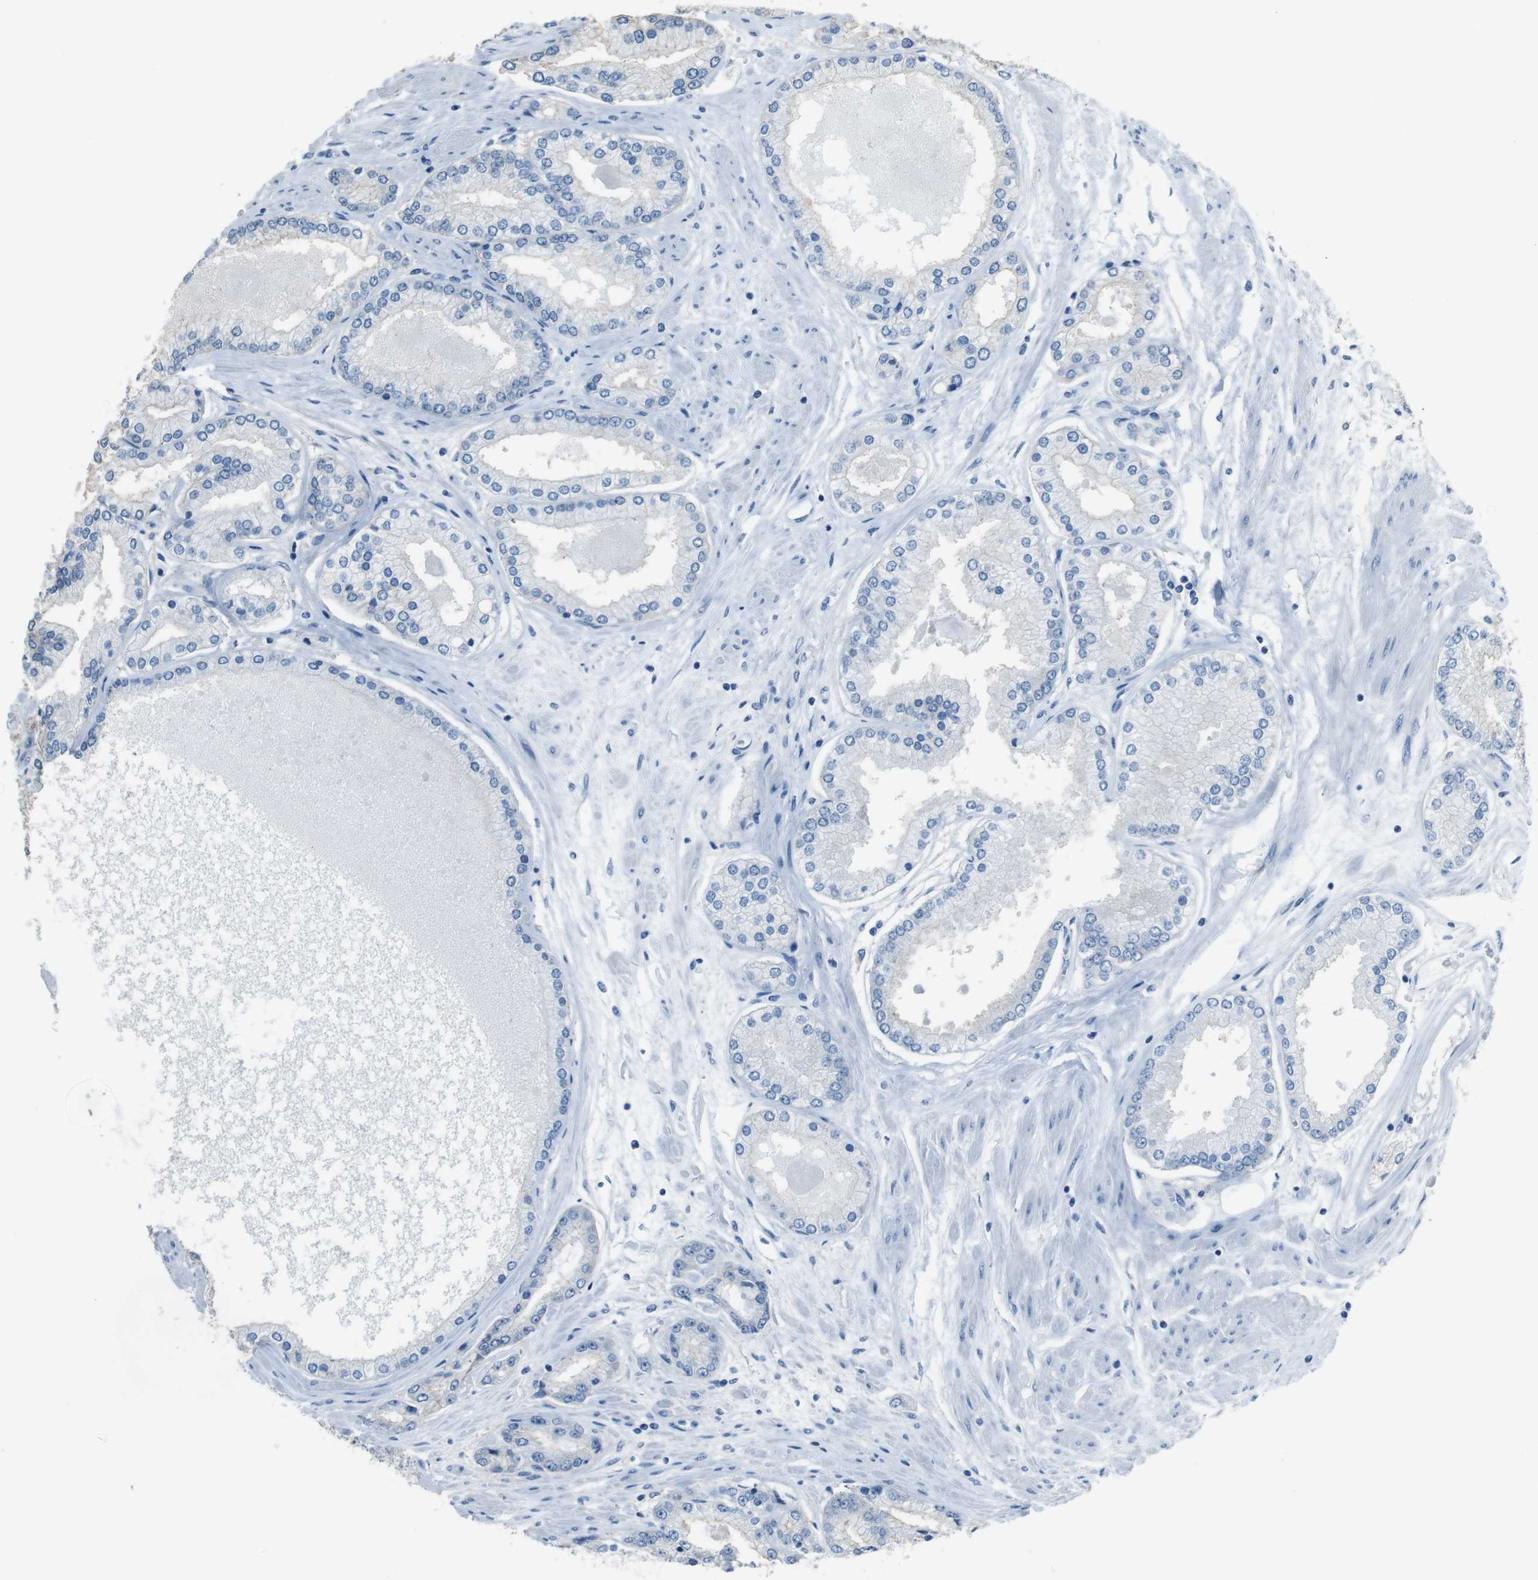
{"staining": {"intensity": "weak", "quantity": "<25%", "location": "cytoplasmic/membranous"}, "tissue": "prostate cancer", "cell_type": "Tumor cells", "image_type": "cancer", "snomed": [{"axis": "morphology", "description": "Adenocarcinoma, High grade"}, {"axis": "topography", "description": "Prostate"}], "caption": "A histopathology image of prostate cancer (adenocarcinoma (high-grade)) stained for a protein displays no brown staining in tumor cells. (DAB immunohistochemistry visualized using brightfield microscopy, high magnification).", "gene": "ATP2B1", "patient": {"sex": "male", "age": 59}}